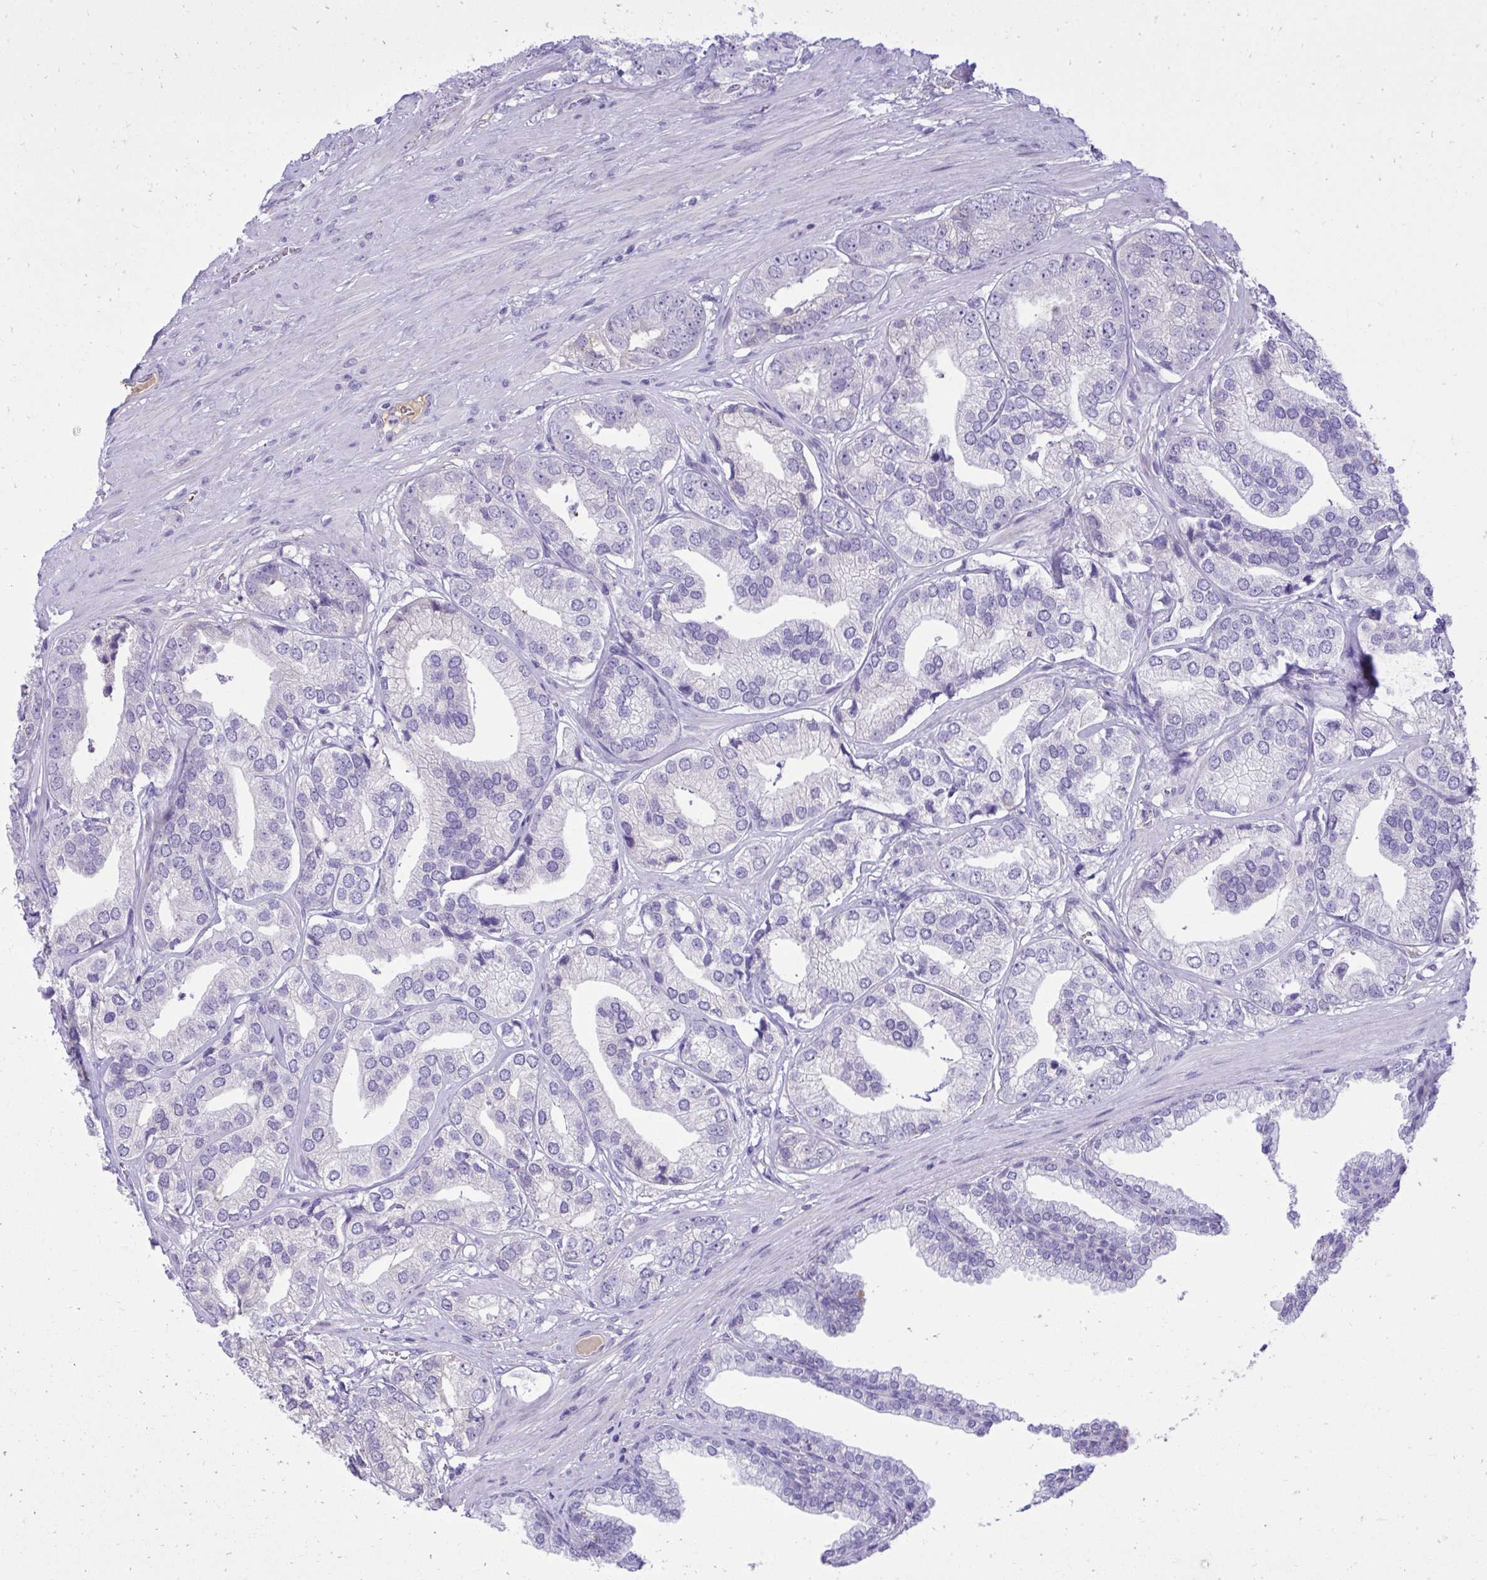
{"staining": {"intensity": "negative", "quantity": "none", "location": "none"}, "tissue": "prostate cancer", "cell_type": "Tumor cells", "image_type": "cancer", "snomed": [{"axis": "morphology", "description": "Adenocarcinoma, High grade"}, {"axis": "topography", "description": "Prostate"}], "caption": "The histopathology image reveals no staining of tumor cells in prostate high-grade adenocarcinoma.", "gene": "PITPNM3", "patient": {"sex": "male", "age": 58}}